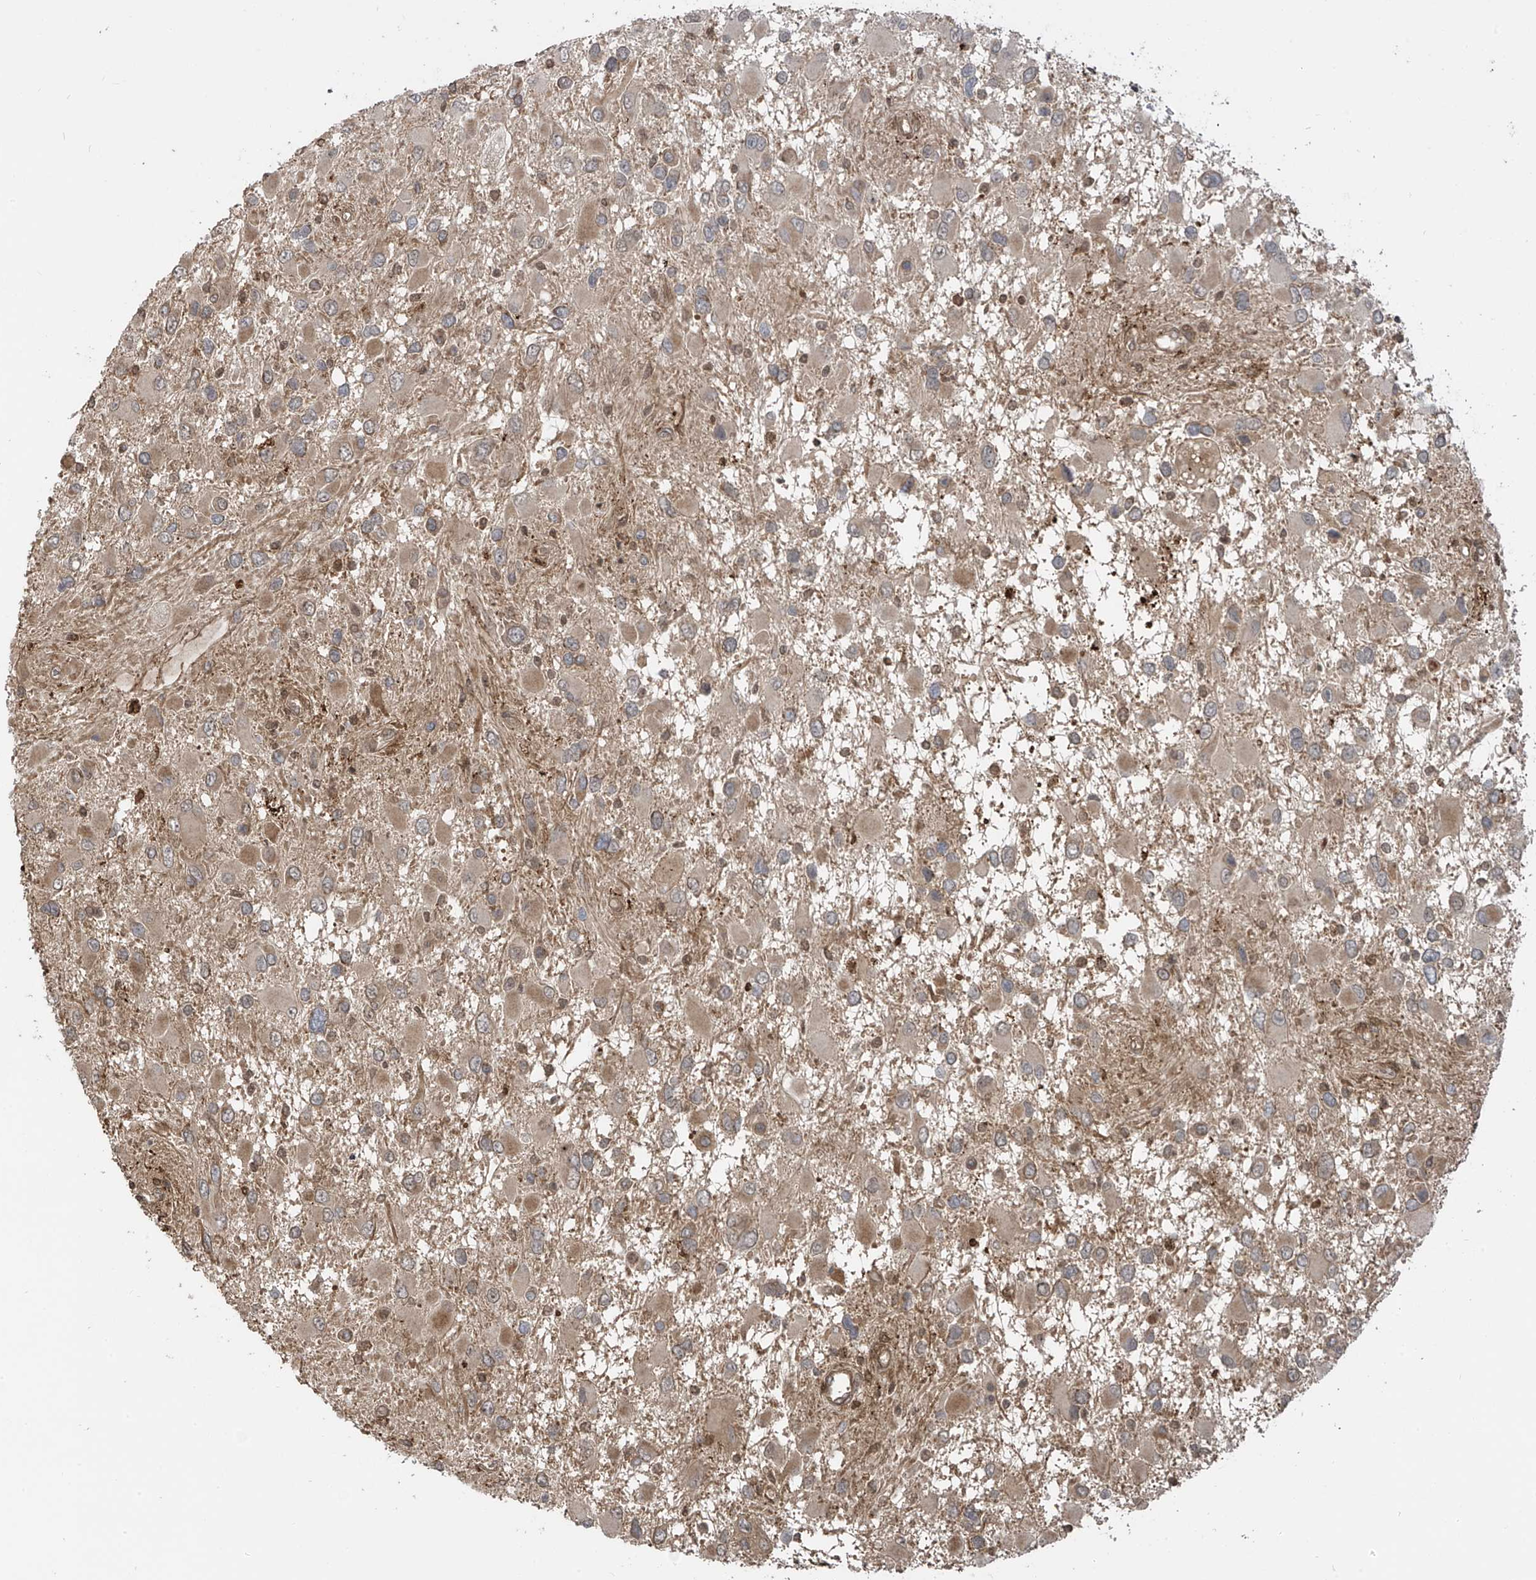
{"staining": {"intensity": "weak", "quantity": ">75%", "location": "cytoplasmic/membranous"}, "tissue": "glioma", "cell_type": "Tumor cells", "image_type": "cancer", "snomed": [{"axis": "morphology", "description": "Glioma, malignant, High grade"}, {"axis": "topography", "description": "Brain"}], "caption": "The micrograph demonstrates immunohistochemical staining of high-grade glioma (malignant). There is weak cytoplasmic/membranous staining is identified in approximately >75% of tumor cells.", "gene": "ATAD2B", "patient": {"sex": "male", "age": 53}}